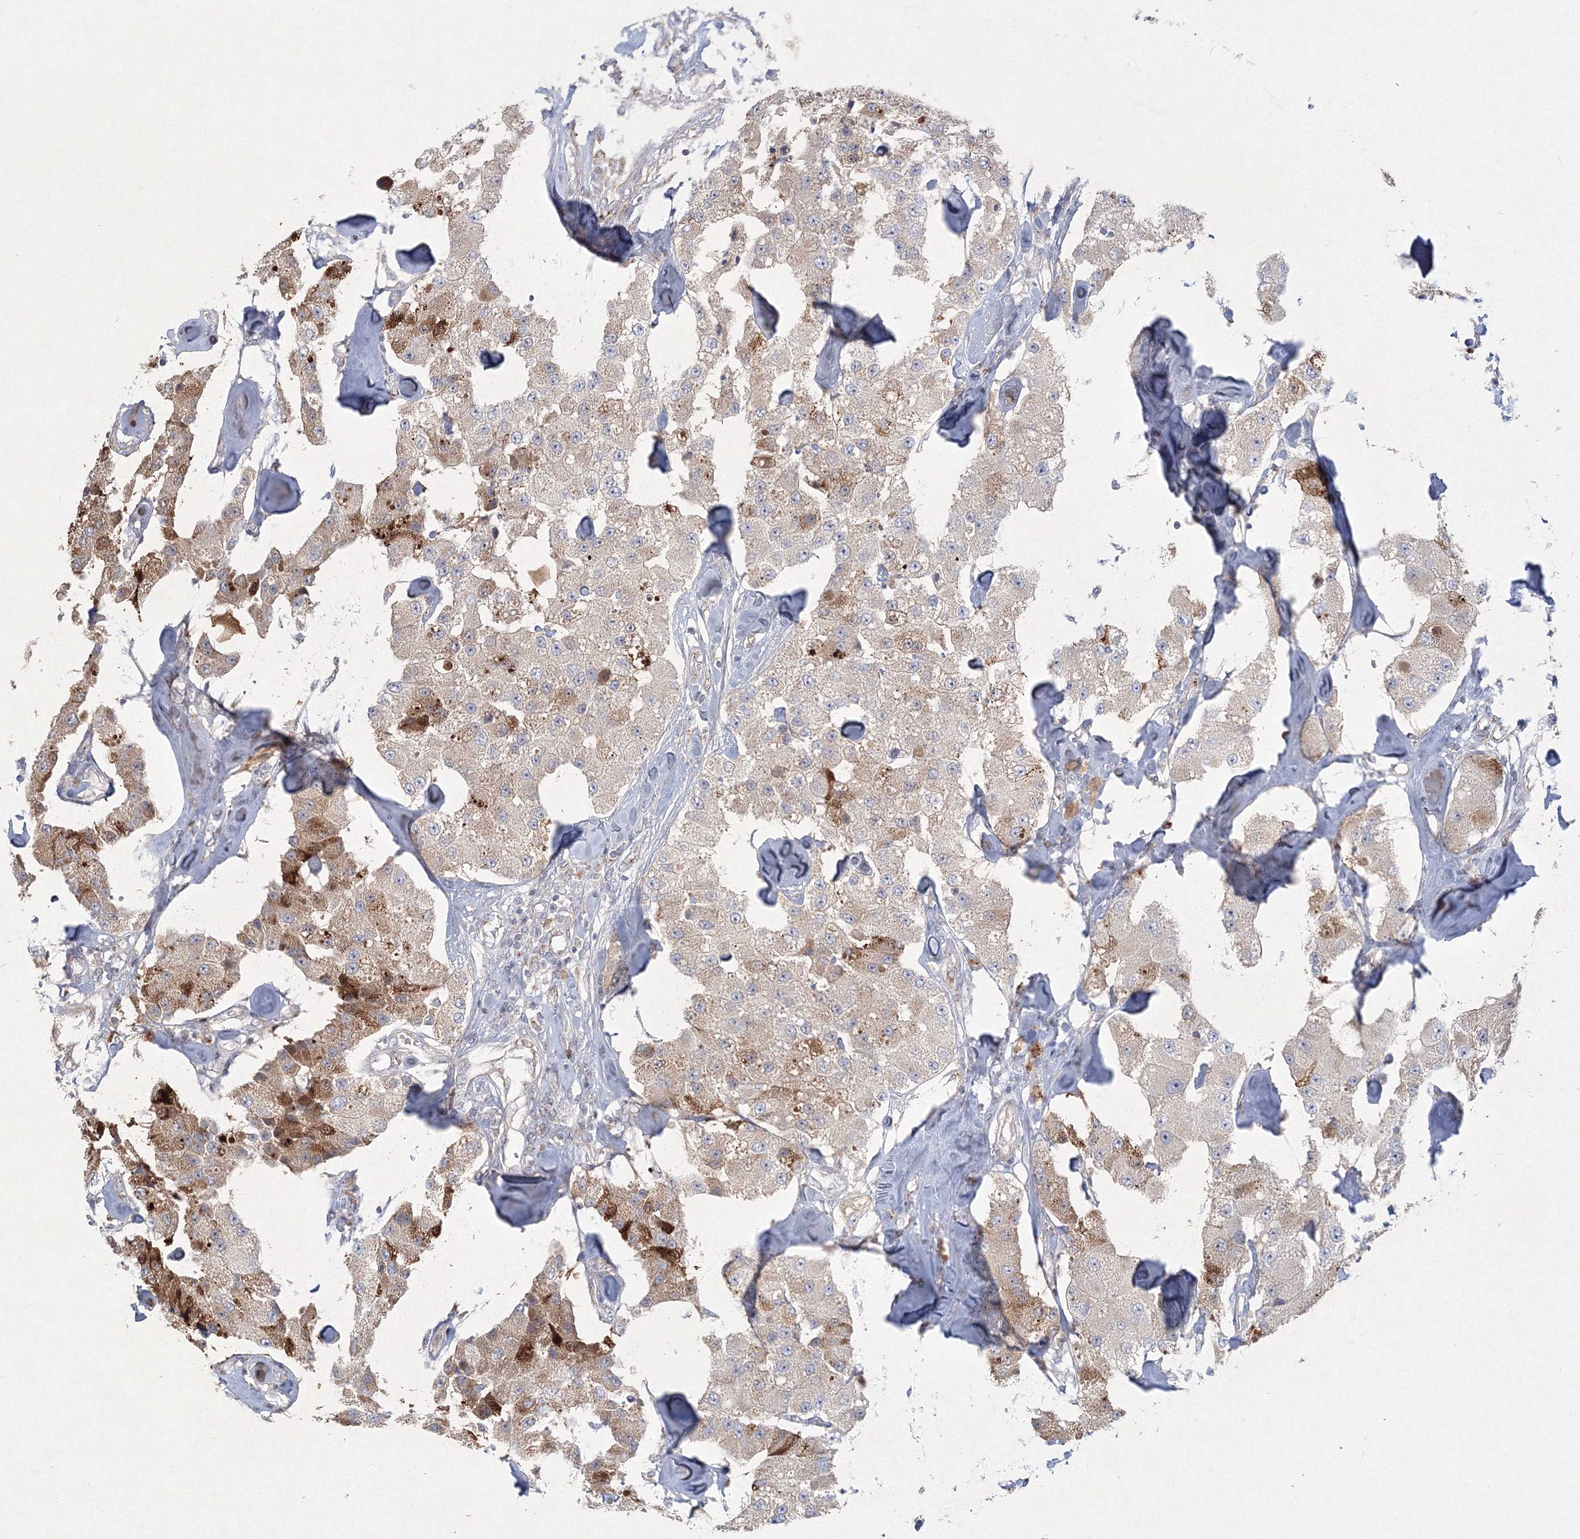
{"staining": {"intensity": "moderate", "quantity": "25%-75%", "location": "cytoplasmic/membranous"}, "tissue": "carcinoid", "cell_type": "Tumor cells", "image_type": "cancer", "snomed": [{"axis": "morphology", "description": "Carcinoid, malignant, NOS"}, {"axis": "topography", "description": "Pancreas"}], "caption": "Malignant carcinoid stained with a brown dye shows moderate cytoplasmic/membranous positive expression in about 25%-75% of tumor cells.", "gene": "WDR49", "patient": {"sex": "male", "age": 41}}